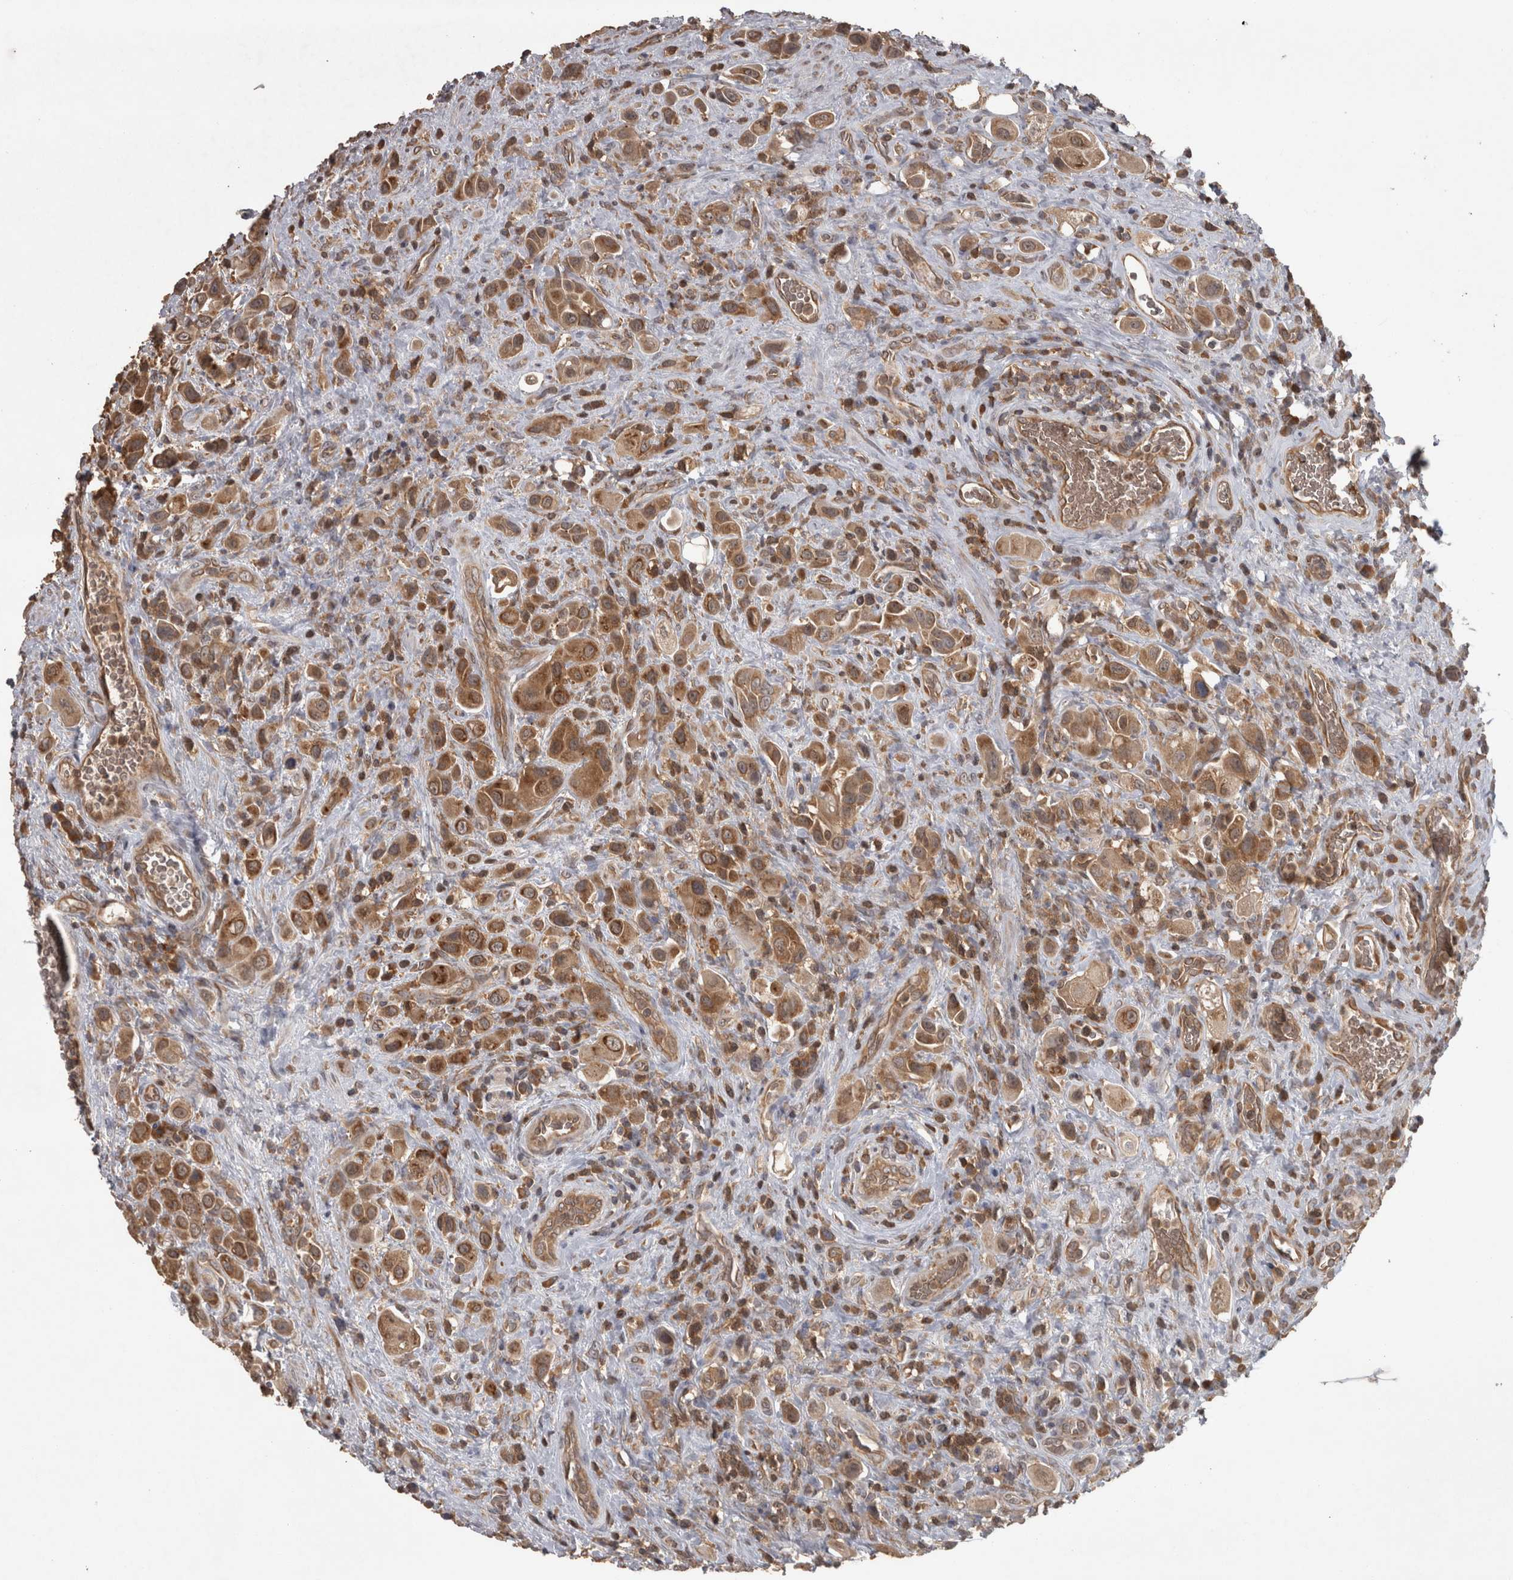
{"staining": {"intensity": "moderate", "quantity": ">75%", "location": "cytoplasmic/membranous"}, "tissue": "urothelial cancer", "cell_type": "Tumor cells", "image_type": "cancer", "snomed": [{"axis": "morphology", "description": "Urothelial carcinoma, High grade"}, {"axis": "topography", "description": "Urinary bladder"}], "caption": "Immunohistochemistry (IHC) (DAB (3,3'-diaminobenzidine)) staining of human urothelial cancer shows moderate cytoplasmic/membranous protein staining in approximately >75% of tumor cells.", "gene": "MICU3", "patient": {"sex": "male", "age": 50}}